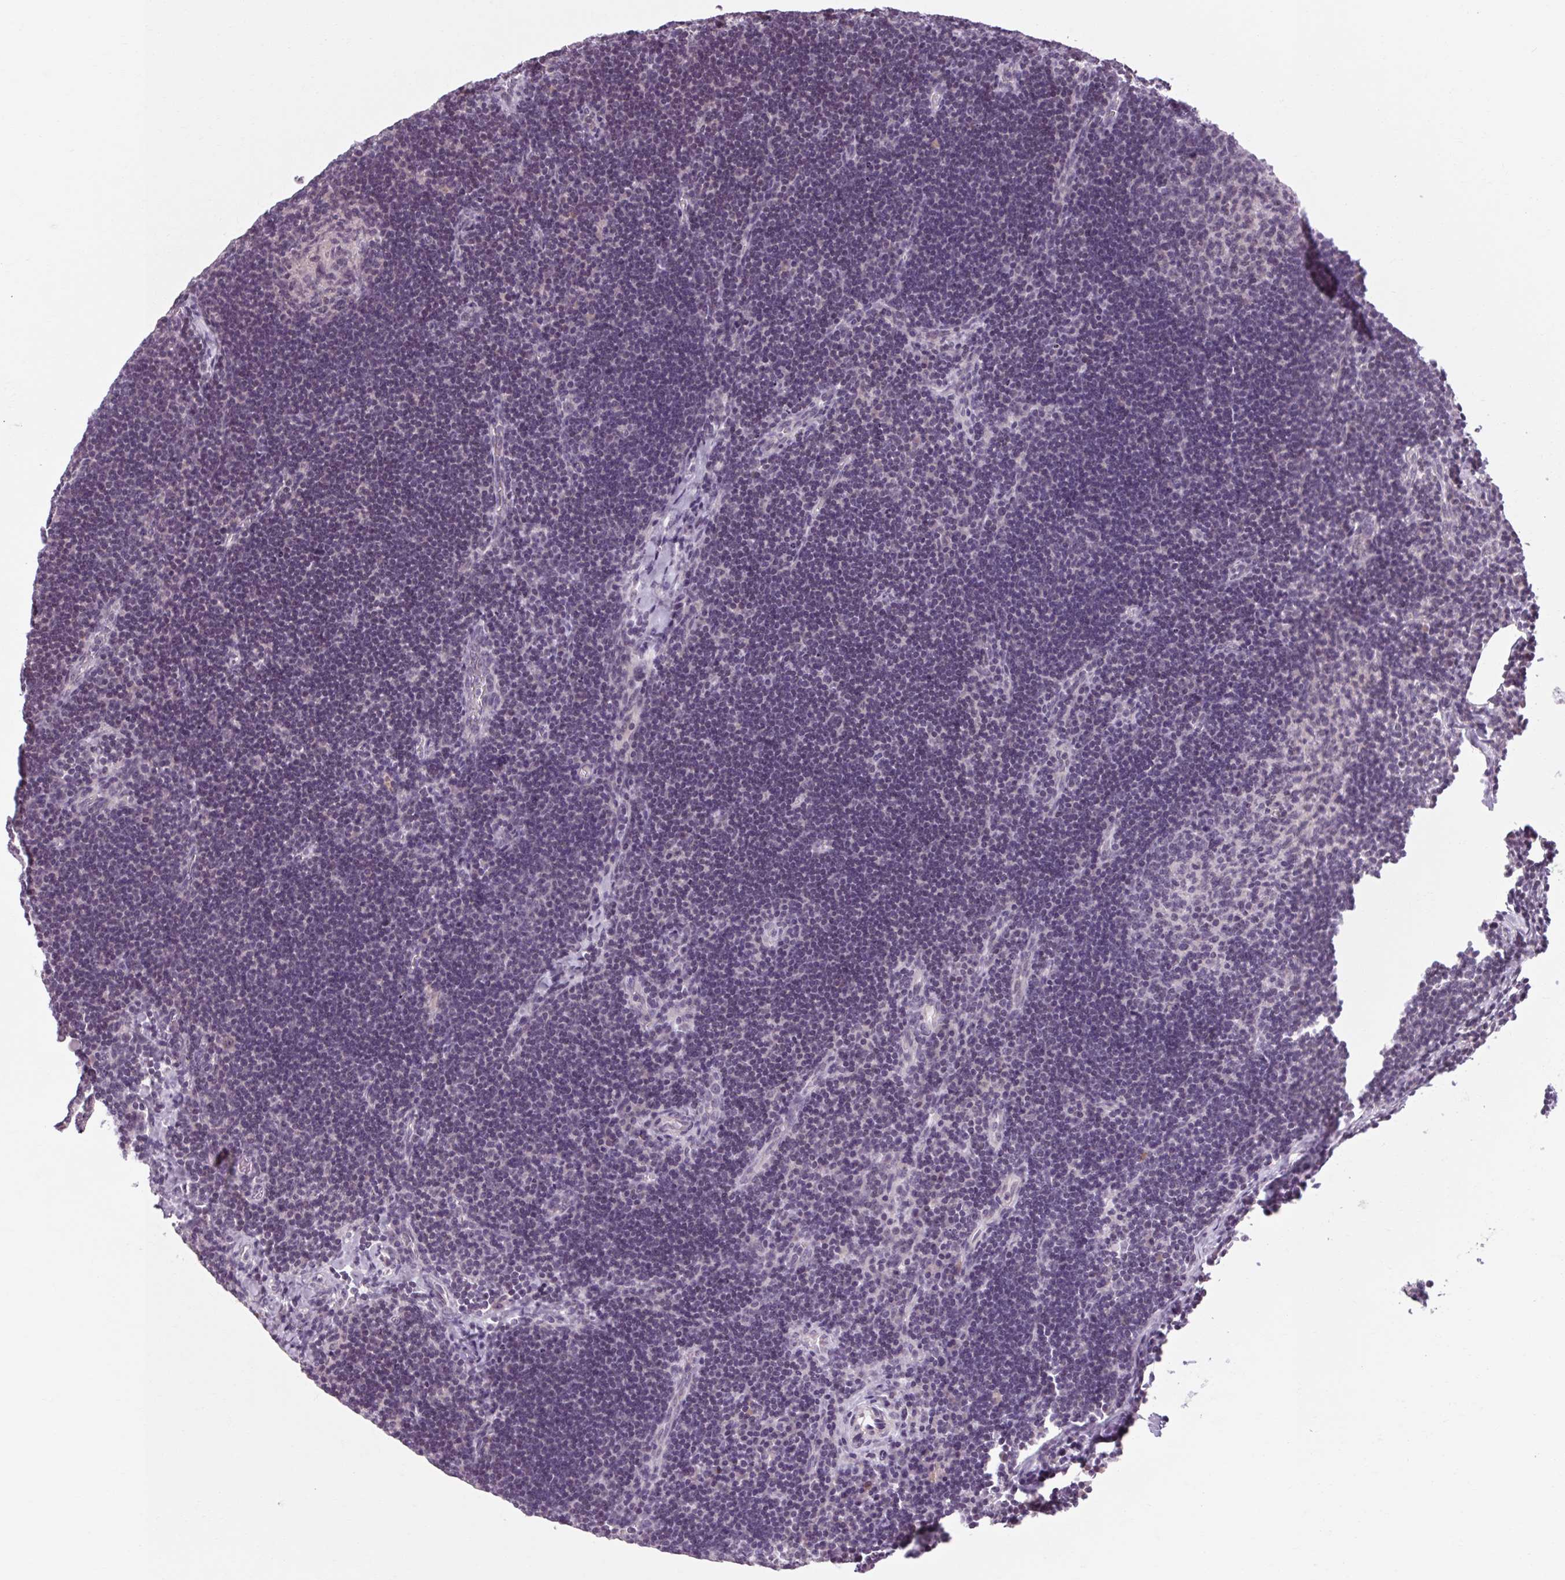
{"staining": {"intensity": "negative", "quantity": "none", "location": "none"}, "tissue": "lymph node", "cell_type": "Germinal center cells", "image_type": "normal", "snomed": [{"axis": "morphology", "description": "Normal tissue, NOS"}, {"axis": "topography", "description": "Lymph node"}], "caption": "Immunohistochemistry (IHC) histopathology image of unremarkable human lymph node stained for a protein (brown), which demonstrates no staining in germinal center cells.", "gene": "KLHL40", "patient": {"sex": "male", "age": 67}}